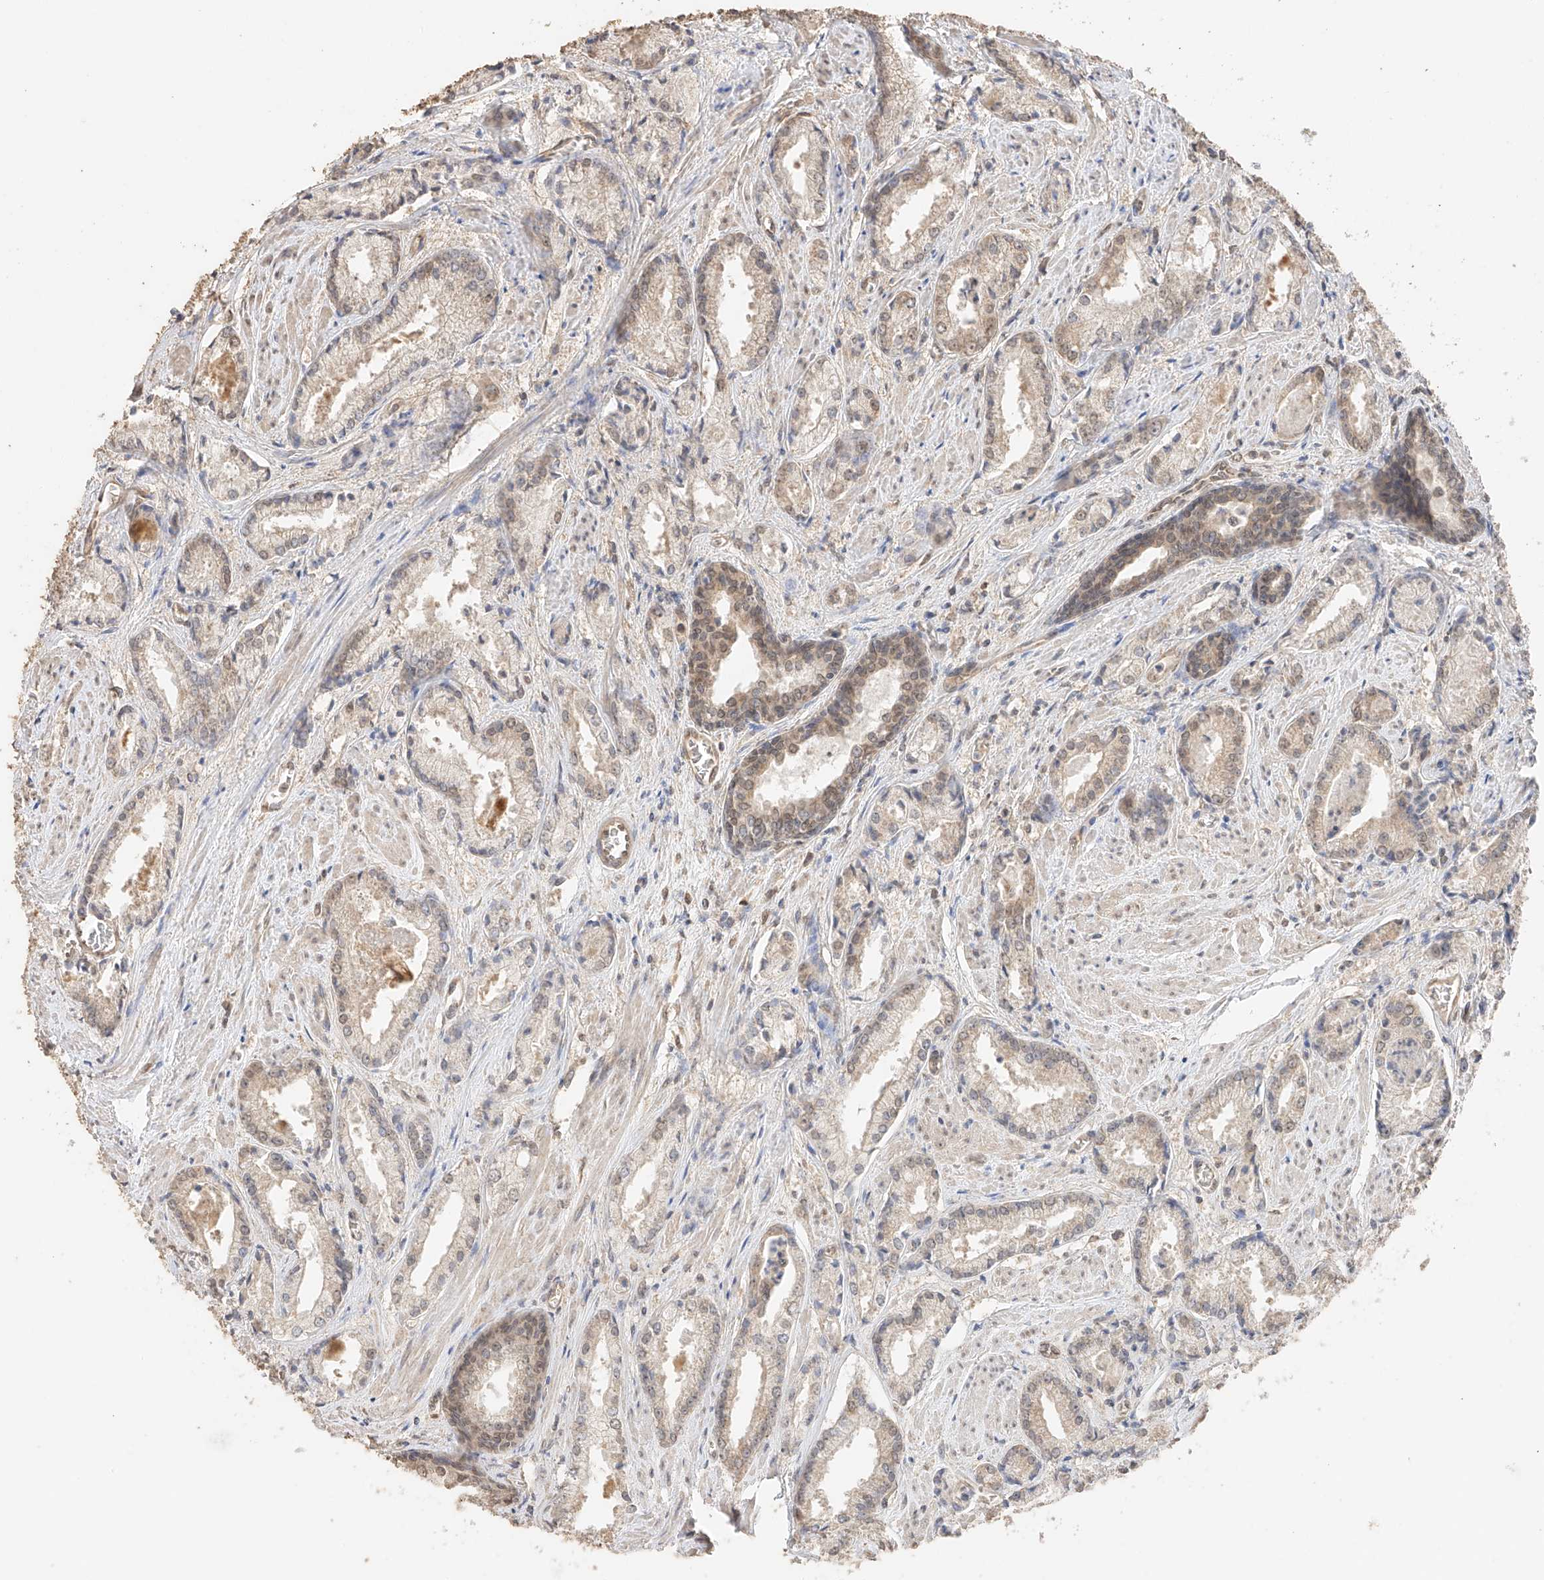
{"staining": {"intensity": "weak", "quantity": "25%-75%", "location": "cytoplasmic/membranous,nuclear"}, "tissue": "prostate cancer", "cell_type": "Tumor cells", "image_type": "cancer", "snomed": [{"axis": "morphology", "description": "Adenocarcinoma, Low grade"}, {"axis": "topography", "description": "Prostate"}], "caption": "DAB (3,3'-diaminobenzidine) immunohistochemical staining of prostate cancer reveals weak cytoplasmic/membranous and nuclear protein positivity in about 25%-75% of tumor cells.", "gene": "IL22RA2", "patient": {"sex": "male", "age": 54}}